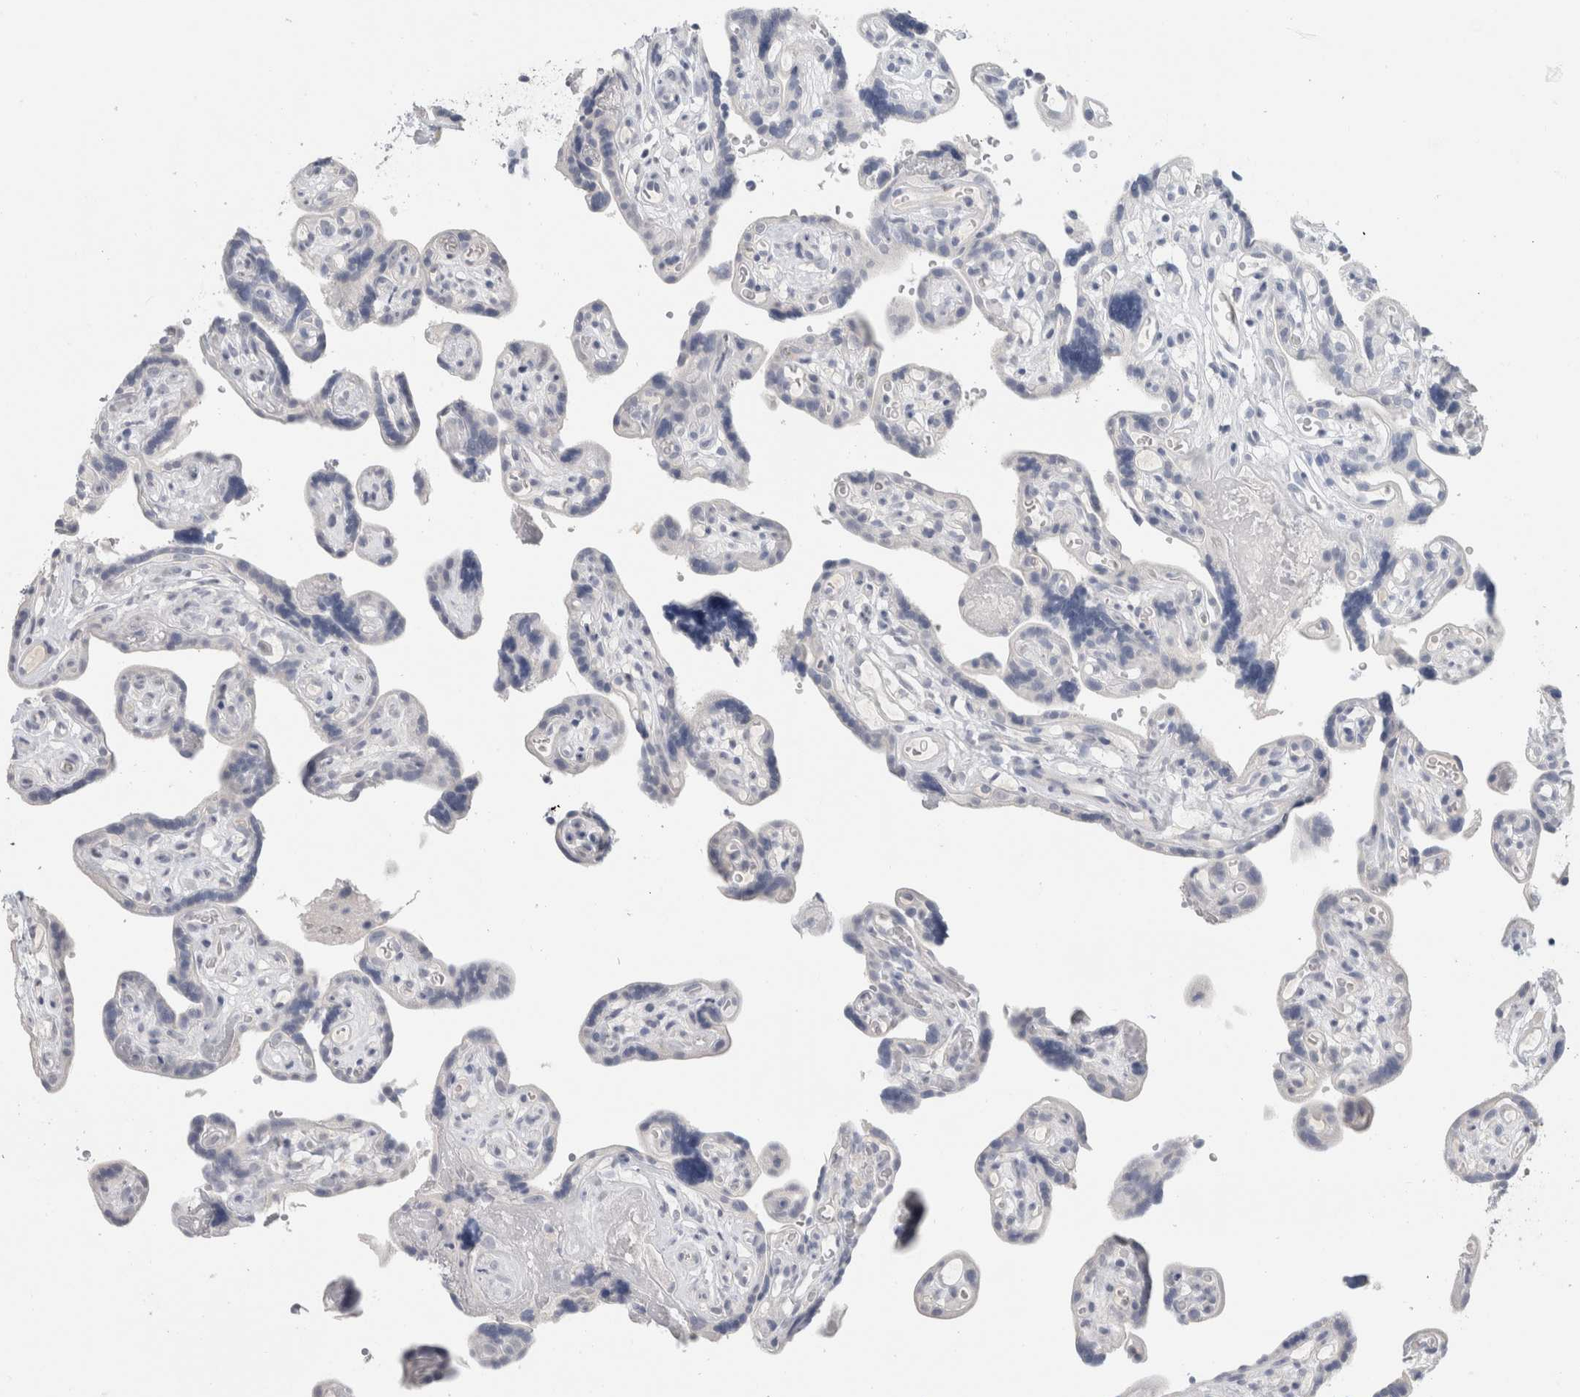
{"staining": {"intensity": "negative", "quantity": "none", "location": "none"}, "tissue": "placenta", "cell_type": "Decidual cells", "image_type": "normal", "snomed": [{"axis": "morphology", "description": "Normal tissue, NOS"}, {"axis": "topography", "description": "Placenta"}], "caption": "This is a image of immunohistochemistry staining of normal placenta, which shows no staining in decidual cells.", "gene": "BCAN", "patient": {"sex": "female", "age": 30}}